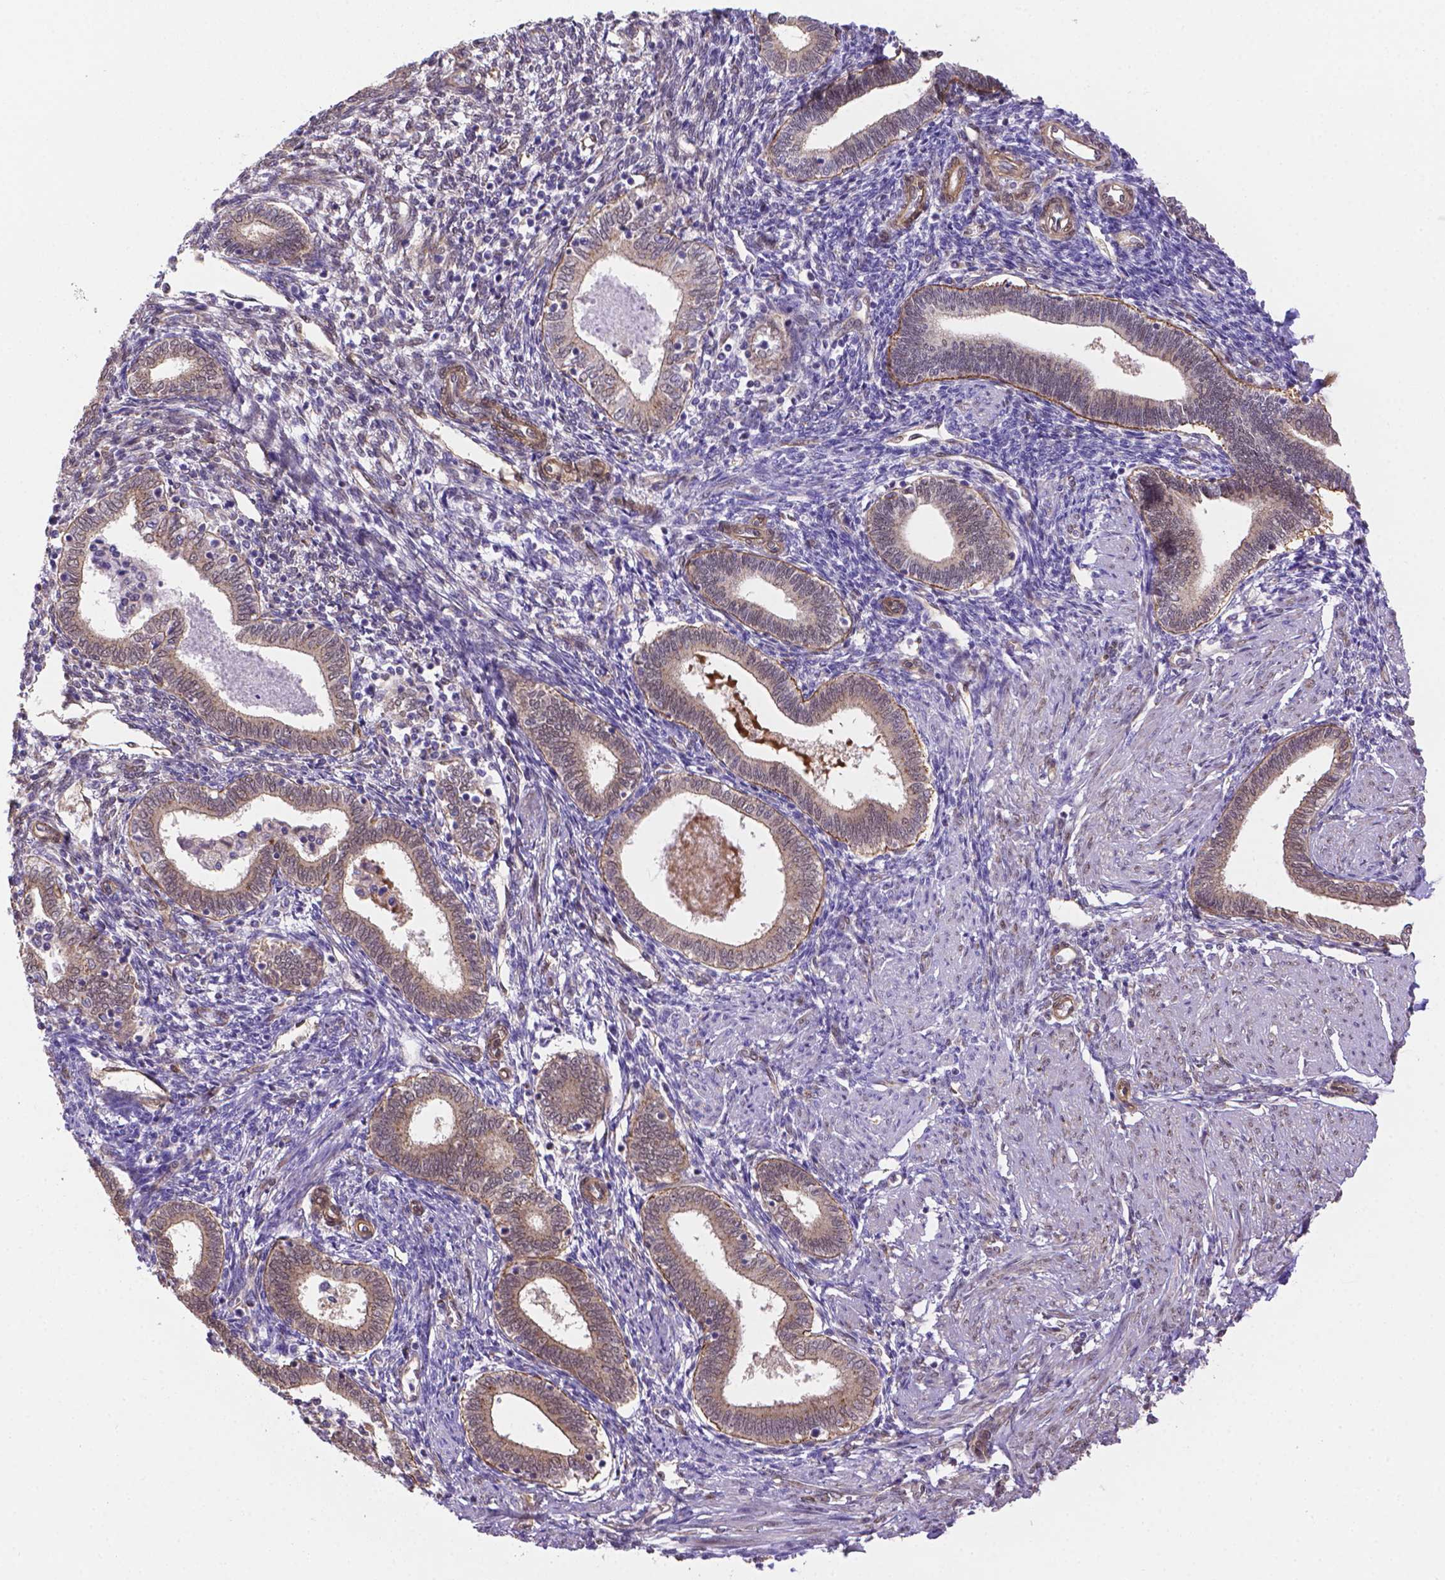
{"staining": {"intensity": "negative", "quantity": "none", "location": "none"}, "tissue": "endometrium", "cell_type": "Cells in endometrial stroma", "image_type": "normal", "snomed": [{"axis": "morphology", "description": "Normal tissue, NOS"}, {"axis": "topography", "description": "Endometrium"}], "caption": "Immunohistochemistry image of unremarkable human endometrium stained for a protein (brown), which exhibits no staining in cells in endometrial stroma. Nuclei are stained in blue.", "gene": "YAP1", "patient": {"sex": "female", "age": 42}}